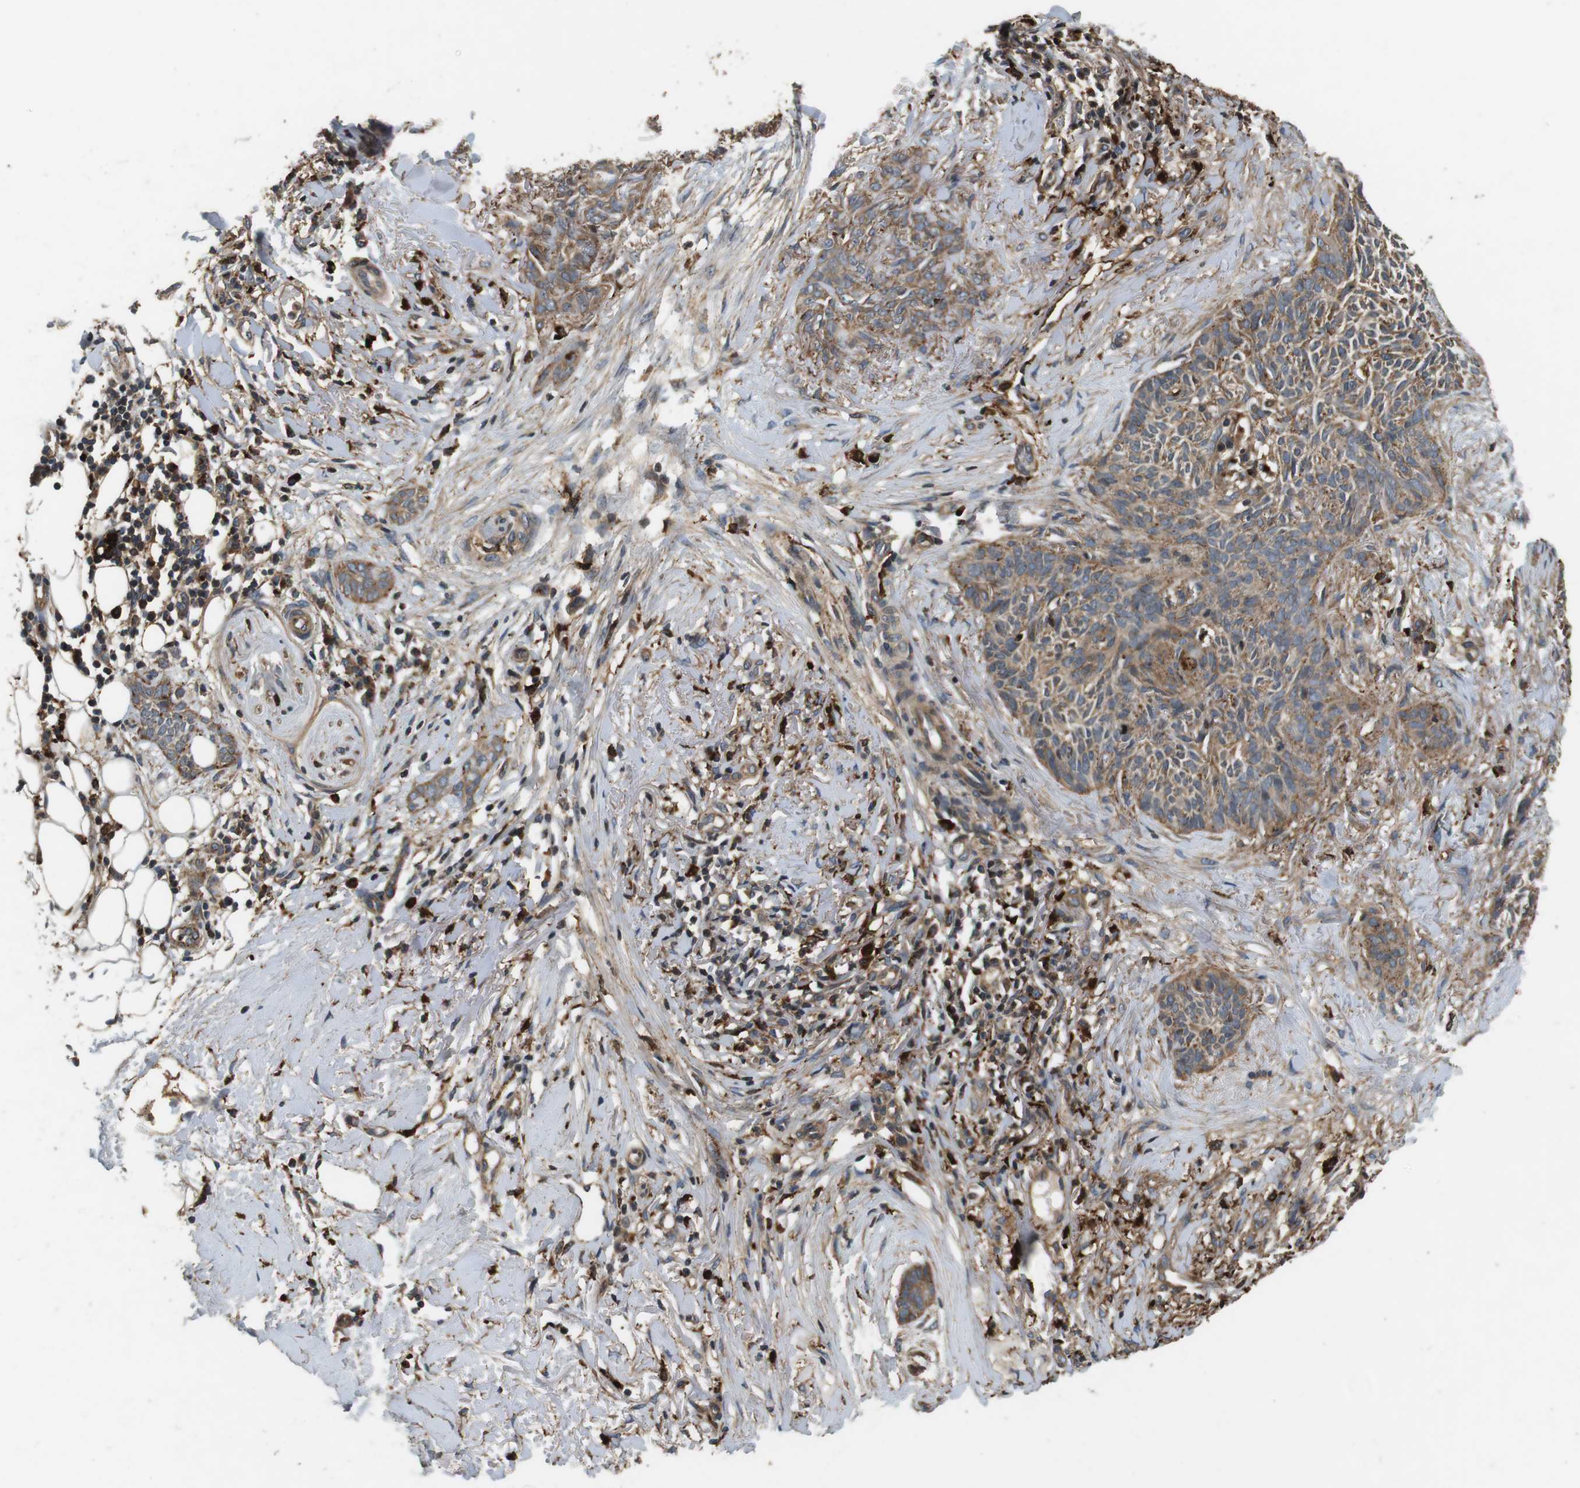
{"staining": {"intensity": "moderate", "quantity": ">75%", "location": "cytoplasmic/membranous"}, "tissue": "skin cancer", "cell_type": "Tumor cells", "image_type": "cancer", "snomed": [{"axis": "morphology", "description": "Basal cell carcinoma"}, {"axis": "topography", "description": "Skin"}], "caption": "This histopathology image shows IHC staining of human skin cancer (basal cell carcinoma), with medium moderate cytoplasmic/membranous positivity in approximately >75% of tumor cells.", "gene": "TXNRD1", "patient": {"sex": "female", "age": 84}}